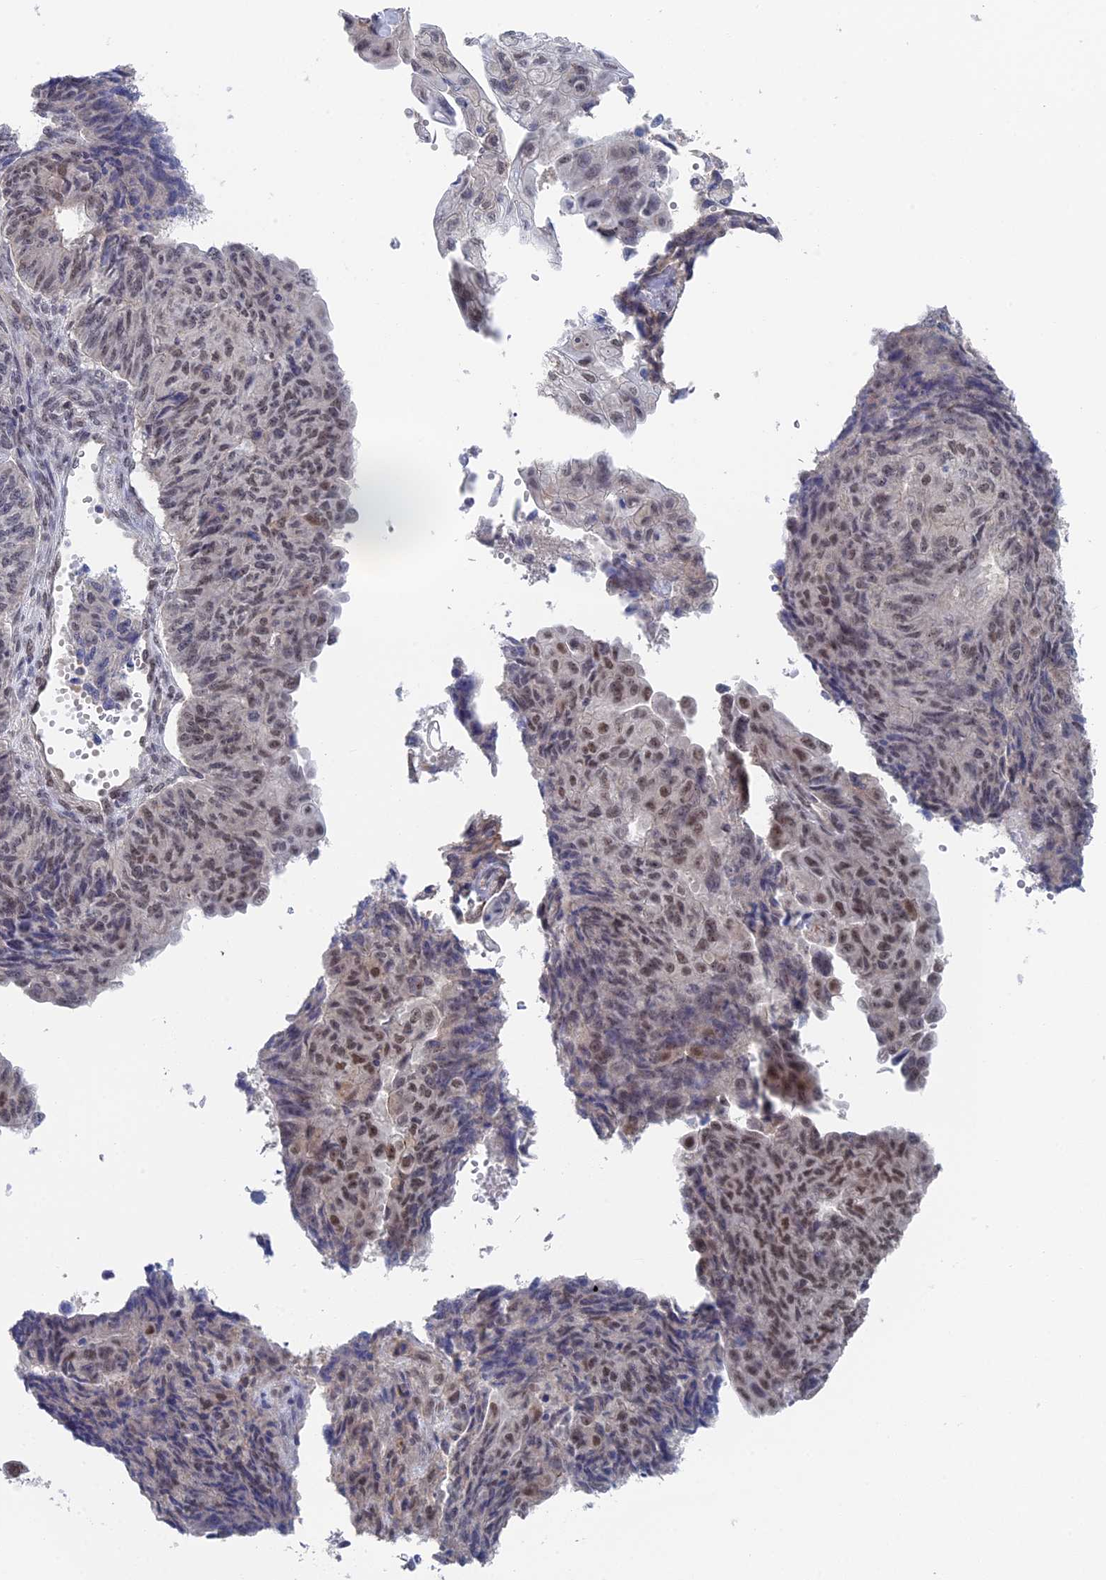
{"staining": {"intensity": "weak", "quantity": "25%-75%", "location": "nuclear"}, "tissue": "endometrial cancer", "cell_type": "Tumor cells", "image_type": "cancer", "snomed": [{"axis": "morphology", "description": "Adenocarcinoma, NOS"}, {"axis": "topography", "description": "Endometrium"}], "caption": "This photomicrograph reveals IHC staining of endometrial adenocarcinoma, with low weak nuclear positivity in about 25%-75% of tumor cells.", "gene": "TSSC4", "patient": {"sex": "female", "age": 32}}